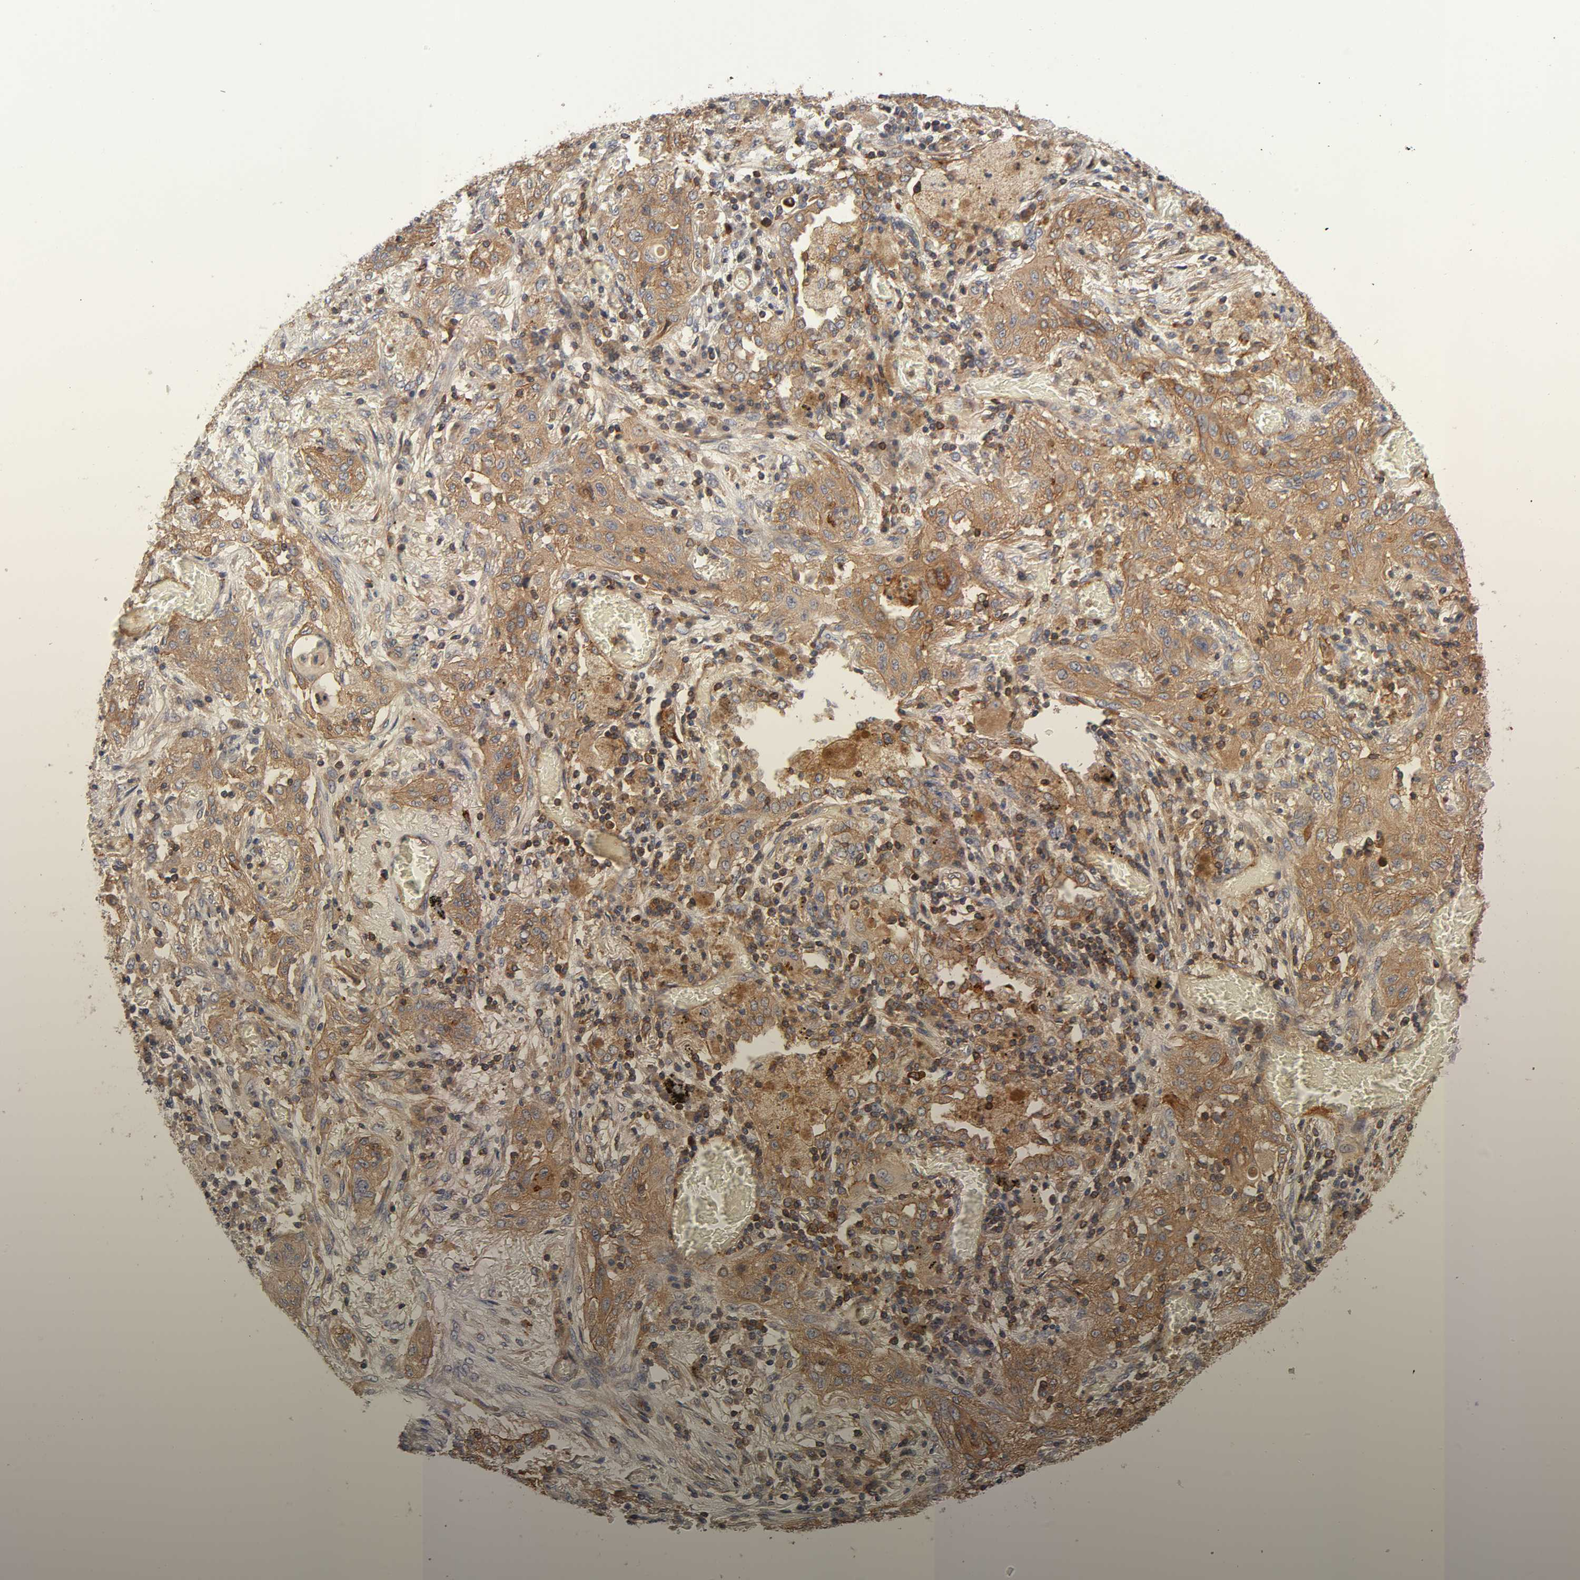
{"staining": {"intensity": "moderate", "quantity": "25%-75%", "location": "cytoplasmic/membranous"}, "tissue": "lung cancer", "cell_type": "Tumor cells", "image_type": "cancer", "snomed": [{"axis": "morphology", "description": "Squamous cell carcinoma, NOS"}, {"axis": "topography", "description": "Lung"}], "caption": "Lung squamous cell carcinoma stained with IHC exhibits moderate cytoplasmic/membranous staining in approximately 25%-75% of tumor cells.", "gene": "LAMTOR2", "patient": {"sex": "female", "age": 47}}